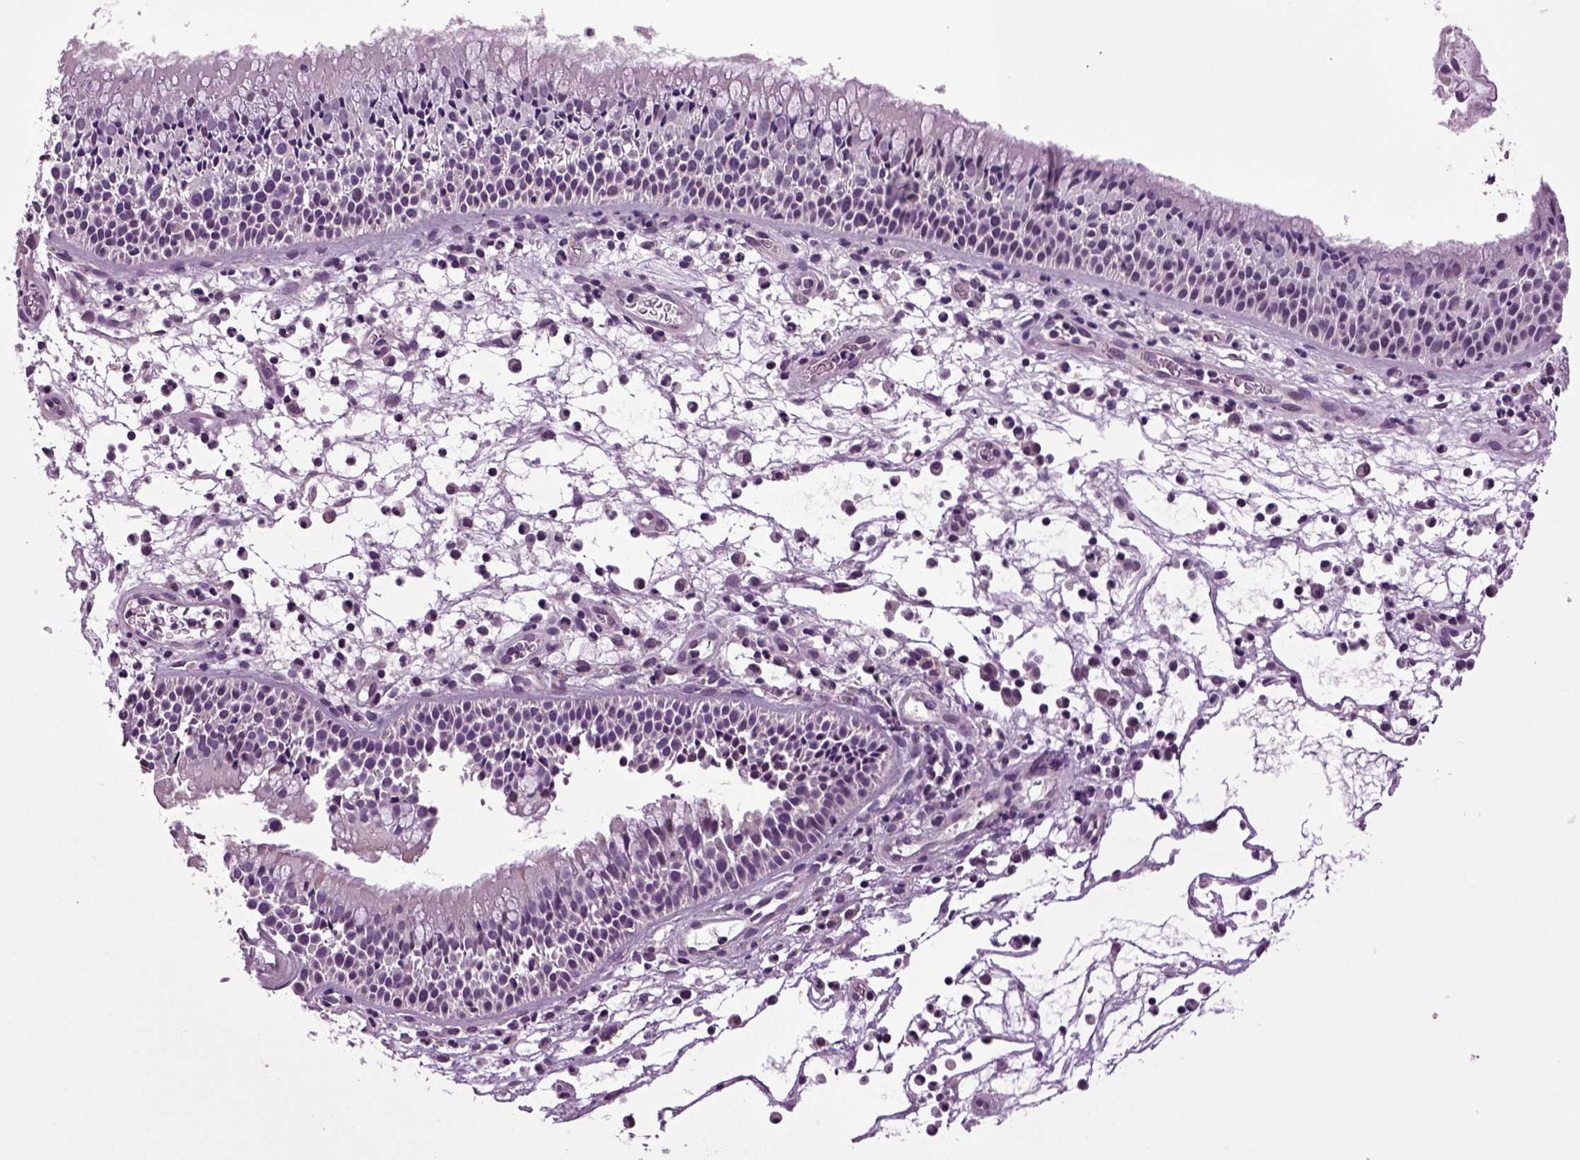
{"staining": {"intensity": "negative", "quantity": "none", "location": "none"}, "tissue": "nasopharynx", "cell_type": "Respiratory epithelial cells", "image_type": "normal", "snomed": [{"axis": "morphology", "description": "Normal tissue, NOS"}, {"axis": "topography", "description": "Nasopharynx"}], "caption": "High power microscopy image of an IHC histopathology image of benign nasopharynx, revealing no significant positivity in respiratory epithelial cells.", "gene": "HAGHL", "patient": {"sex": "male", "age": 51}}